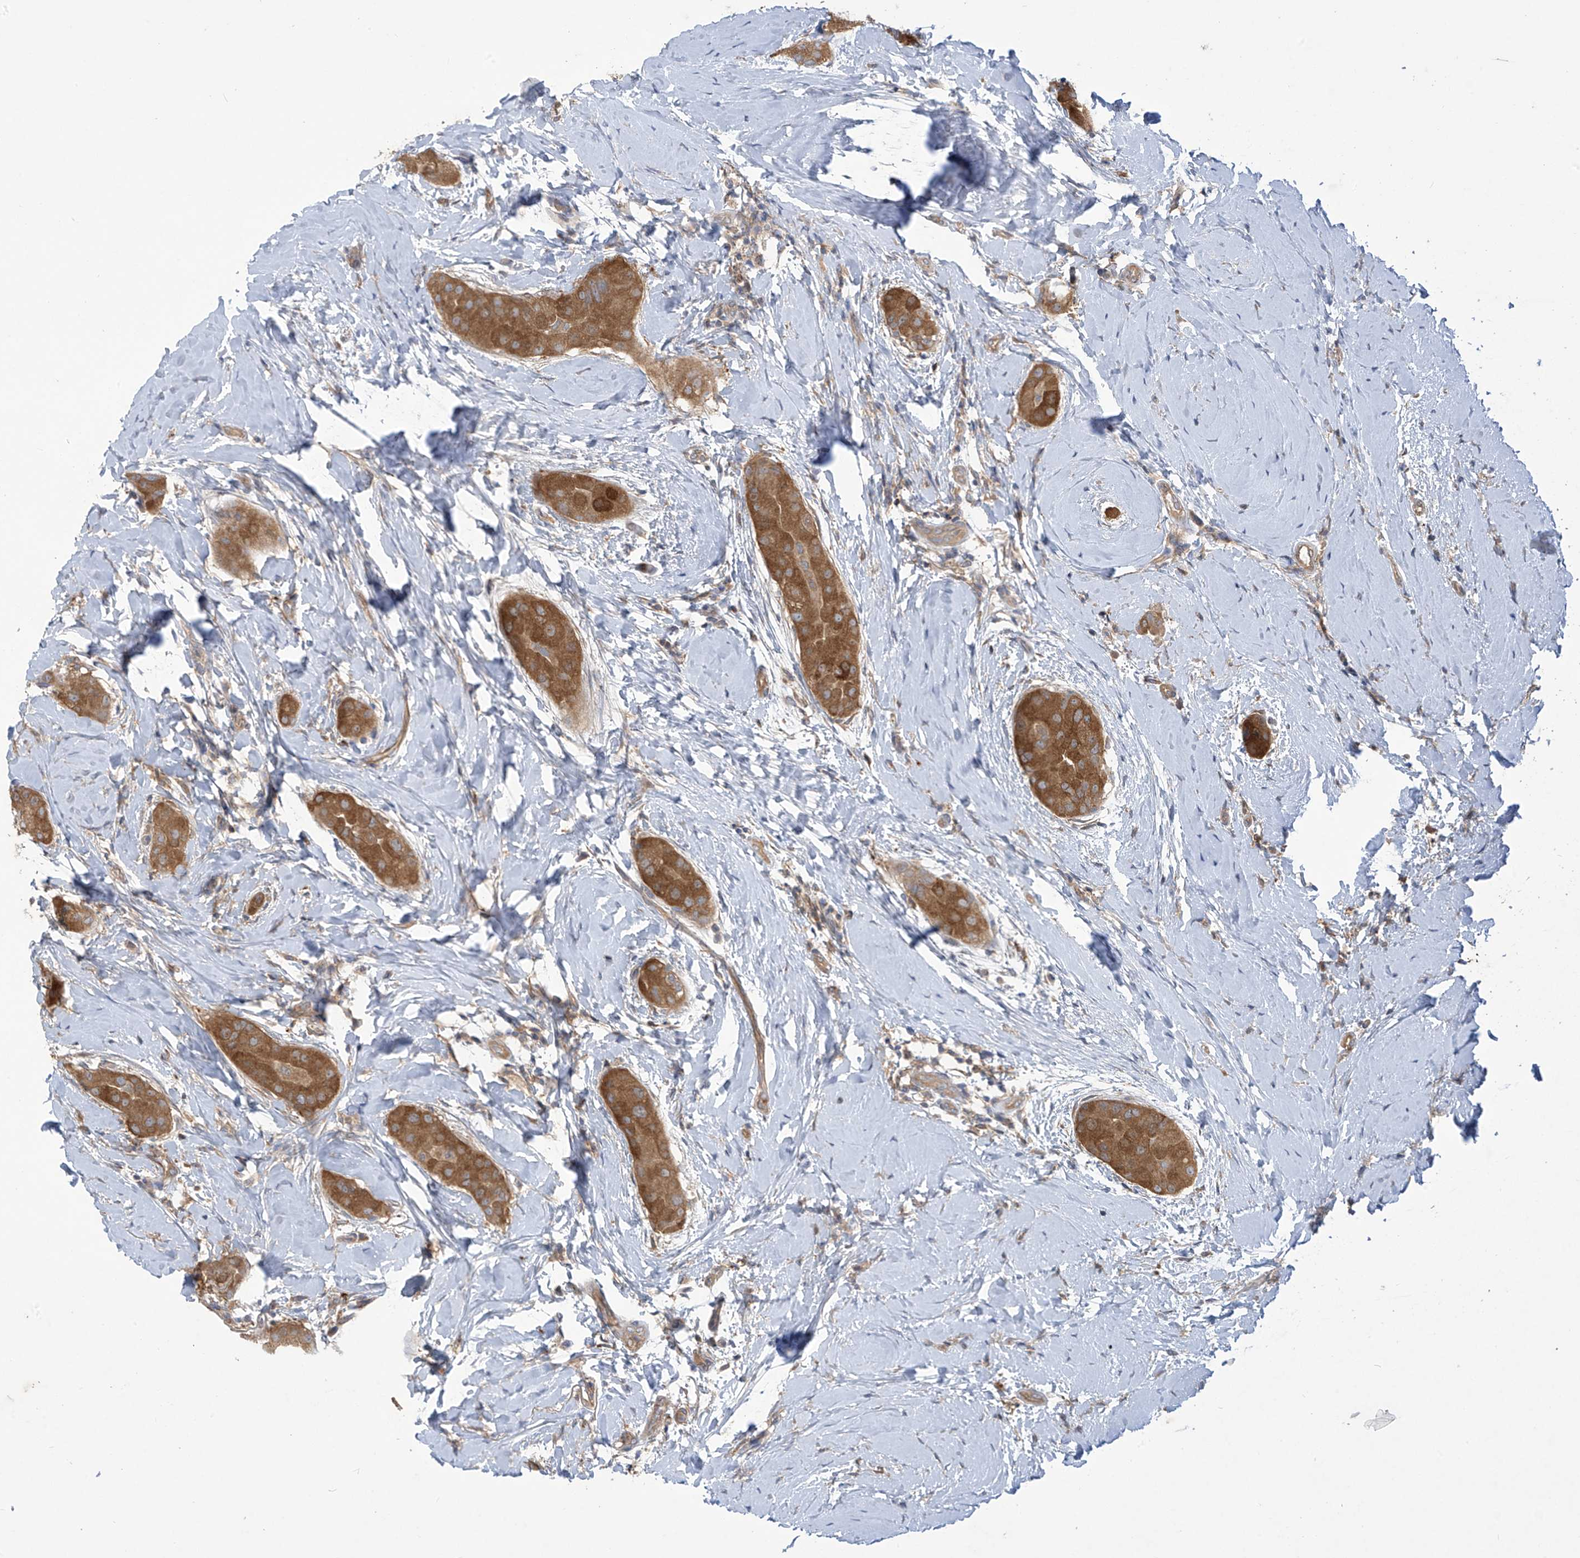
{"staining": {"intensity": "moderate", "quantity": ">75%", "location": "cytoplasmic/membranous"}, "tissue": "thyroid cancer", "cell_type": "Tumor cells", "image_type": "cancer", "snomed": [{"axis": "morphology", "description": "Papillary adenocarcinoma, NOS"}, {"axis": "topography", "description": "Thyroid gland"}], "caption": "About >75% of tumor cells in papillary adenocarcinoma (thyroid) display moderate cytoplasmic/membranous protein expression as visualized by brown immunohistochemical staining.", "gene": "ADI1", "patient": {"sex": "male", "age": 33}}